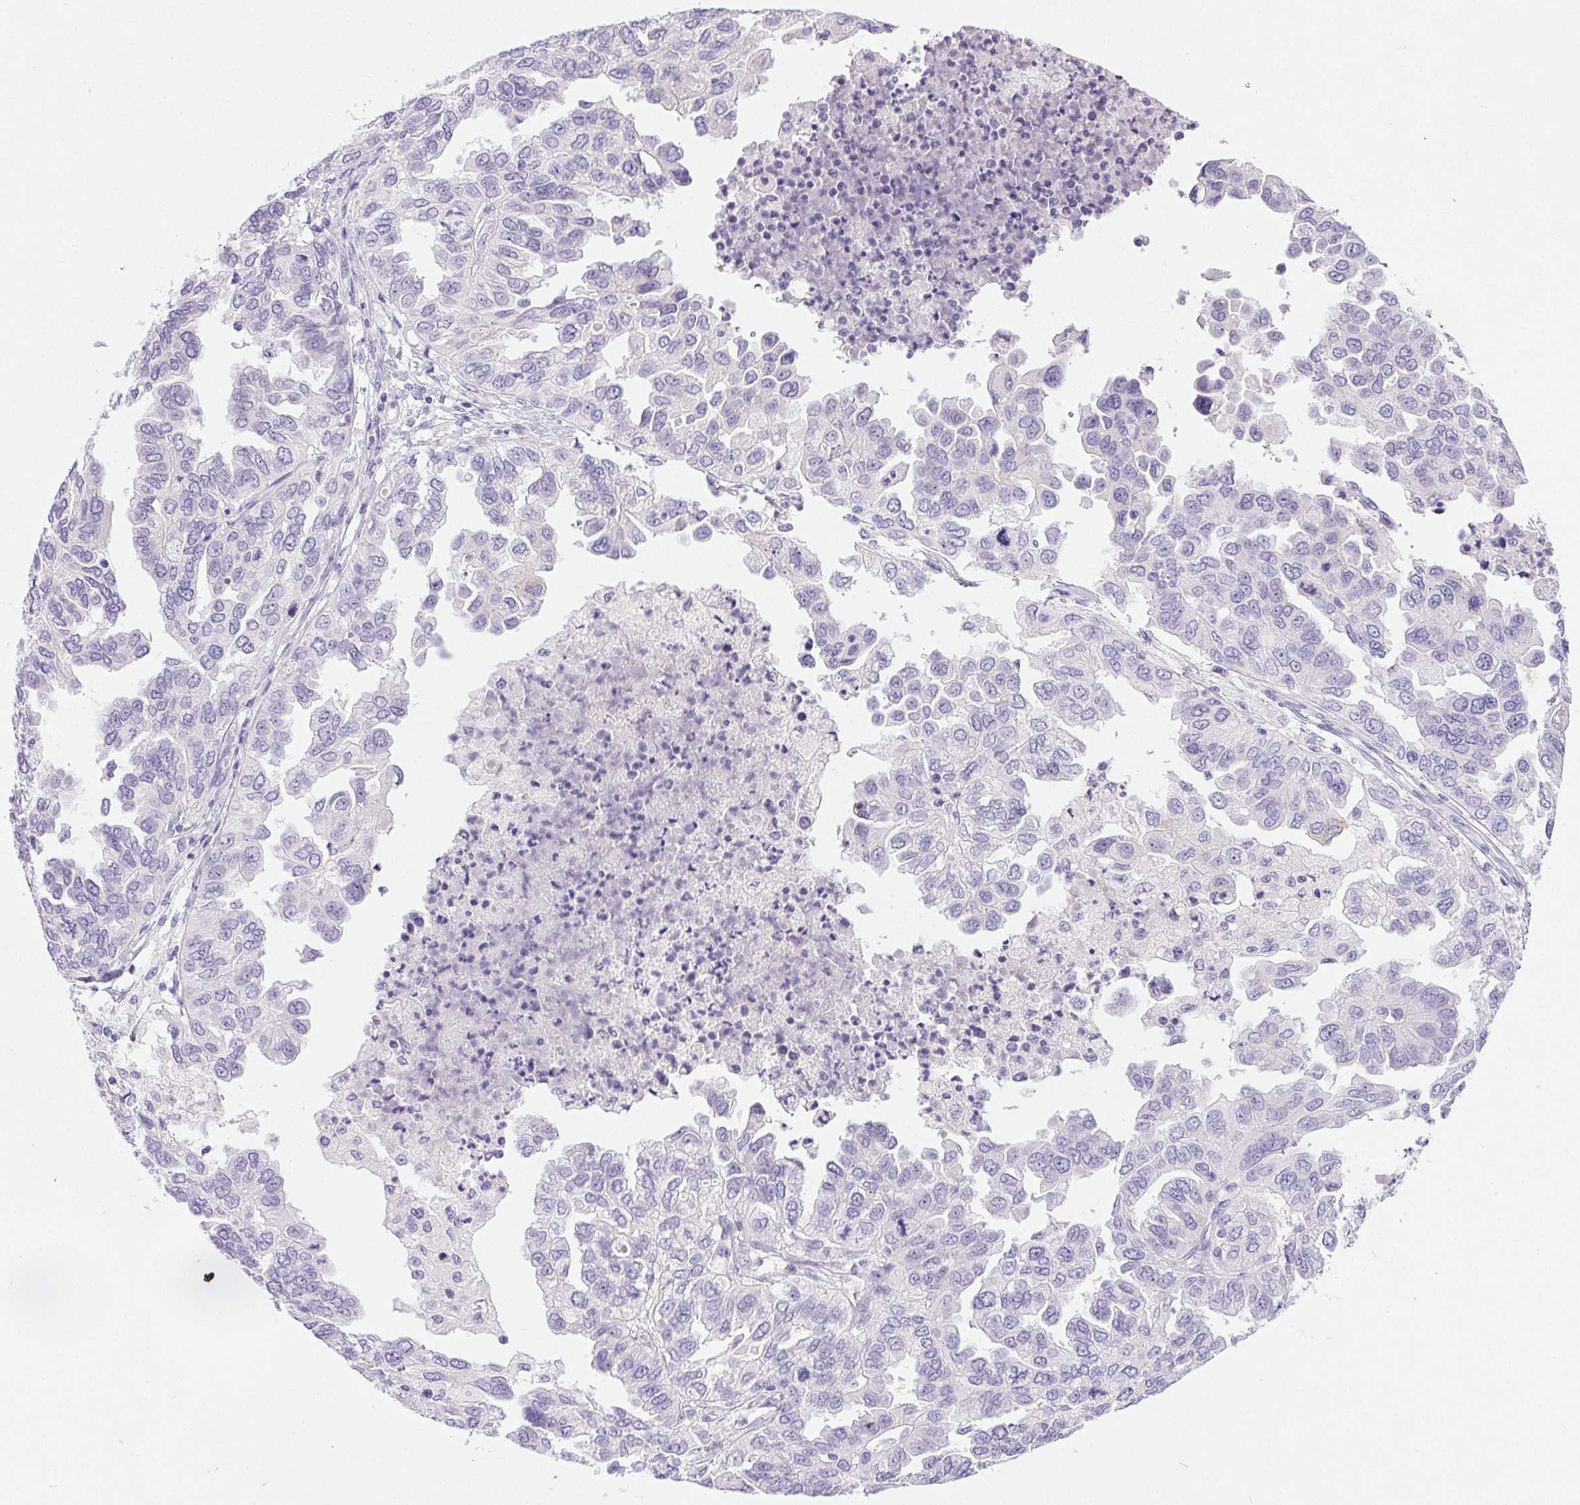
{"staining": {"intensity": "negative", "quantity": "none", "location": "none"}, "tissue": "ovarian cancer", "cell_type": "Tumor cells", "image_type": "cancer", "snomed": [{"axis": "morphology", "description": "Cystadenocarcinoma, serous, NOS"}, {"axis": "topography", "description": "Ovary"}], "caption": "Immunohistochemistry image of neoplastic tissue: human ovarian serous cystadenocarcinoma stained with DAB (3,3'-diaminobenzidine) reveals no significant protein staining in tumor cells. (Stains: DAB (3,3'-diaminobenzidine) immunohistochemistry (IHC) with hematoxylin counter stain, Microscopy: brightfield microscopy at high magnification).", "gene": "CLDN16", "patient": {"sex": "female", "age": 53}}